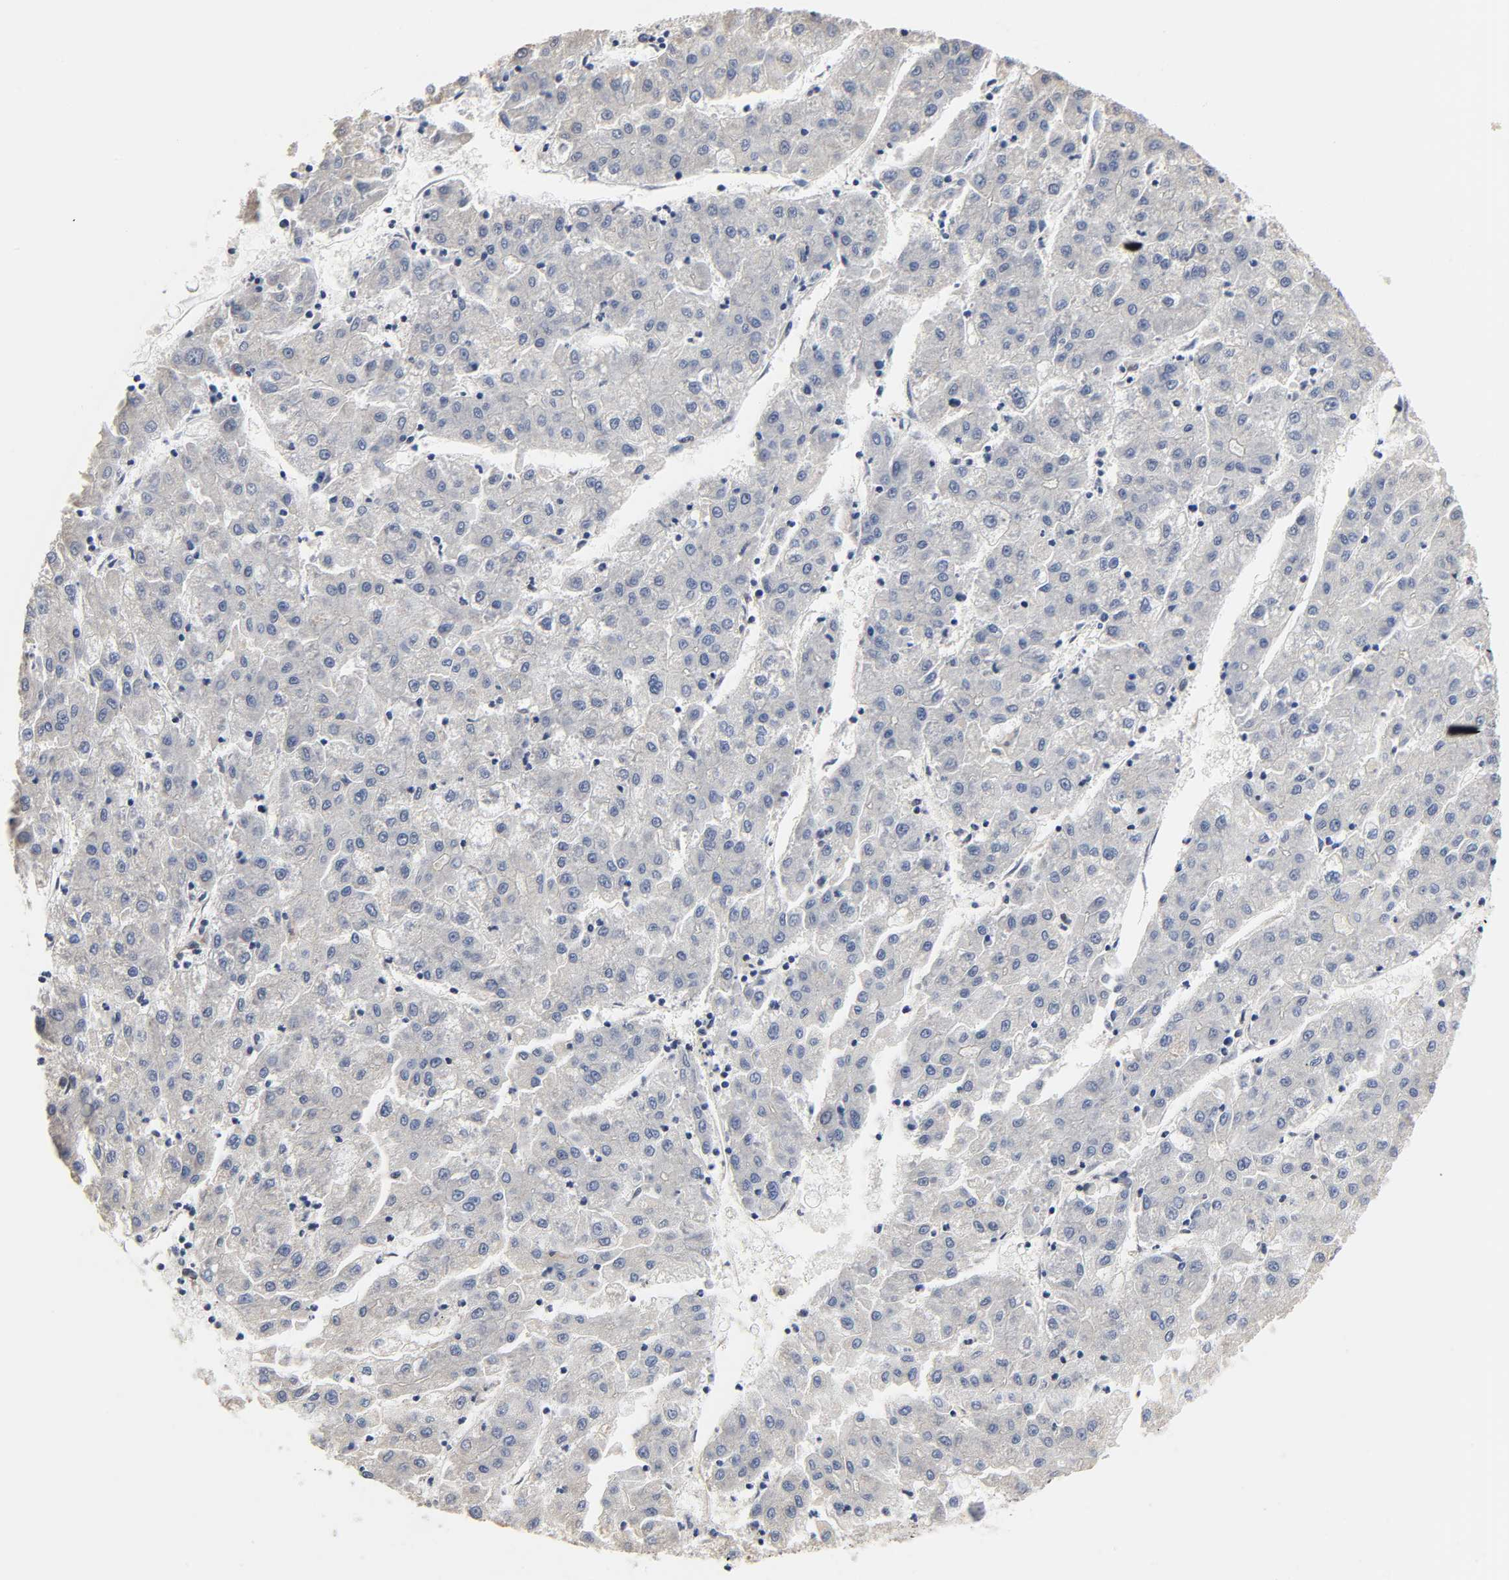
{"staining": {"intensity": "negative", "quantity": "none", "location": "none"}, "tissue": "liver cancer", "cell_type": "Tumor cells", "image_type": "cancer", "snomed": [{"axis": "morphology", "description": "Carcinoma, Hepatocellular, NOS"}, {"axis": "topography", "description": "Liver"}], "caption": "Immunohistochemistry (IHC) micrograph of liver hepatocellular carcinoma stained for a protein (brown), which reveals no expression in tumor cells.", "gene": "DDX10", "patient": {"sex": "male", "age": 72}}